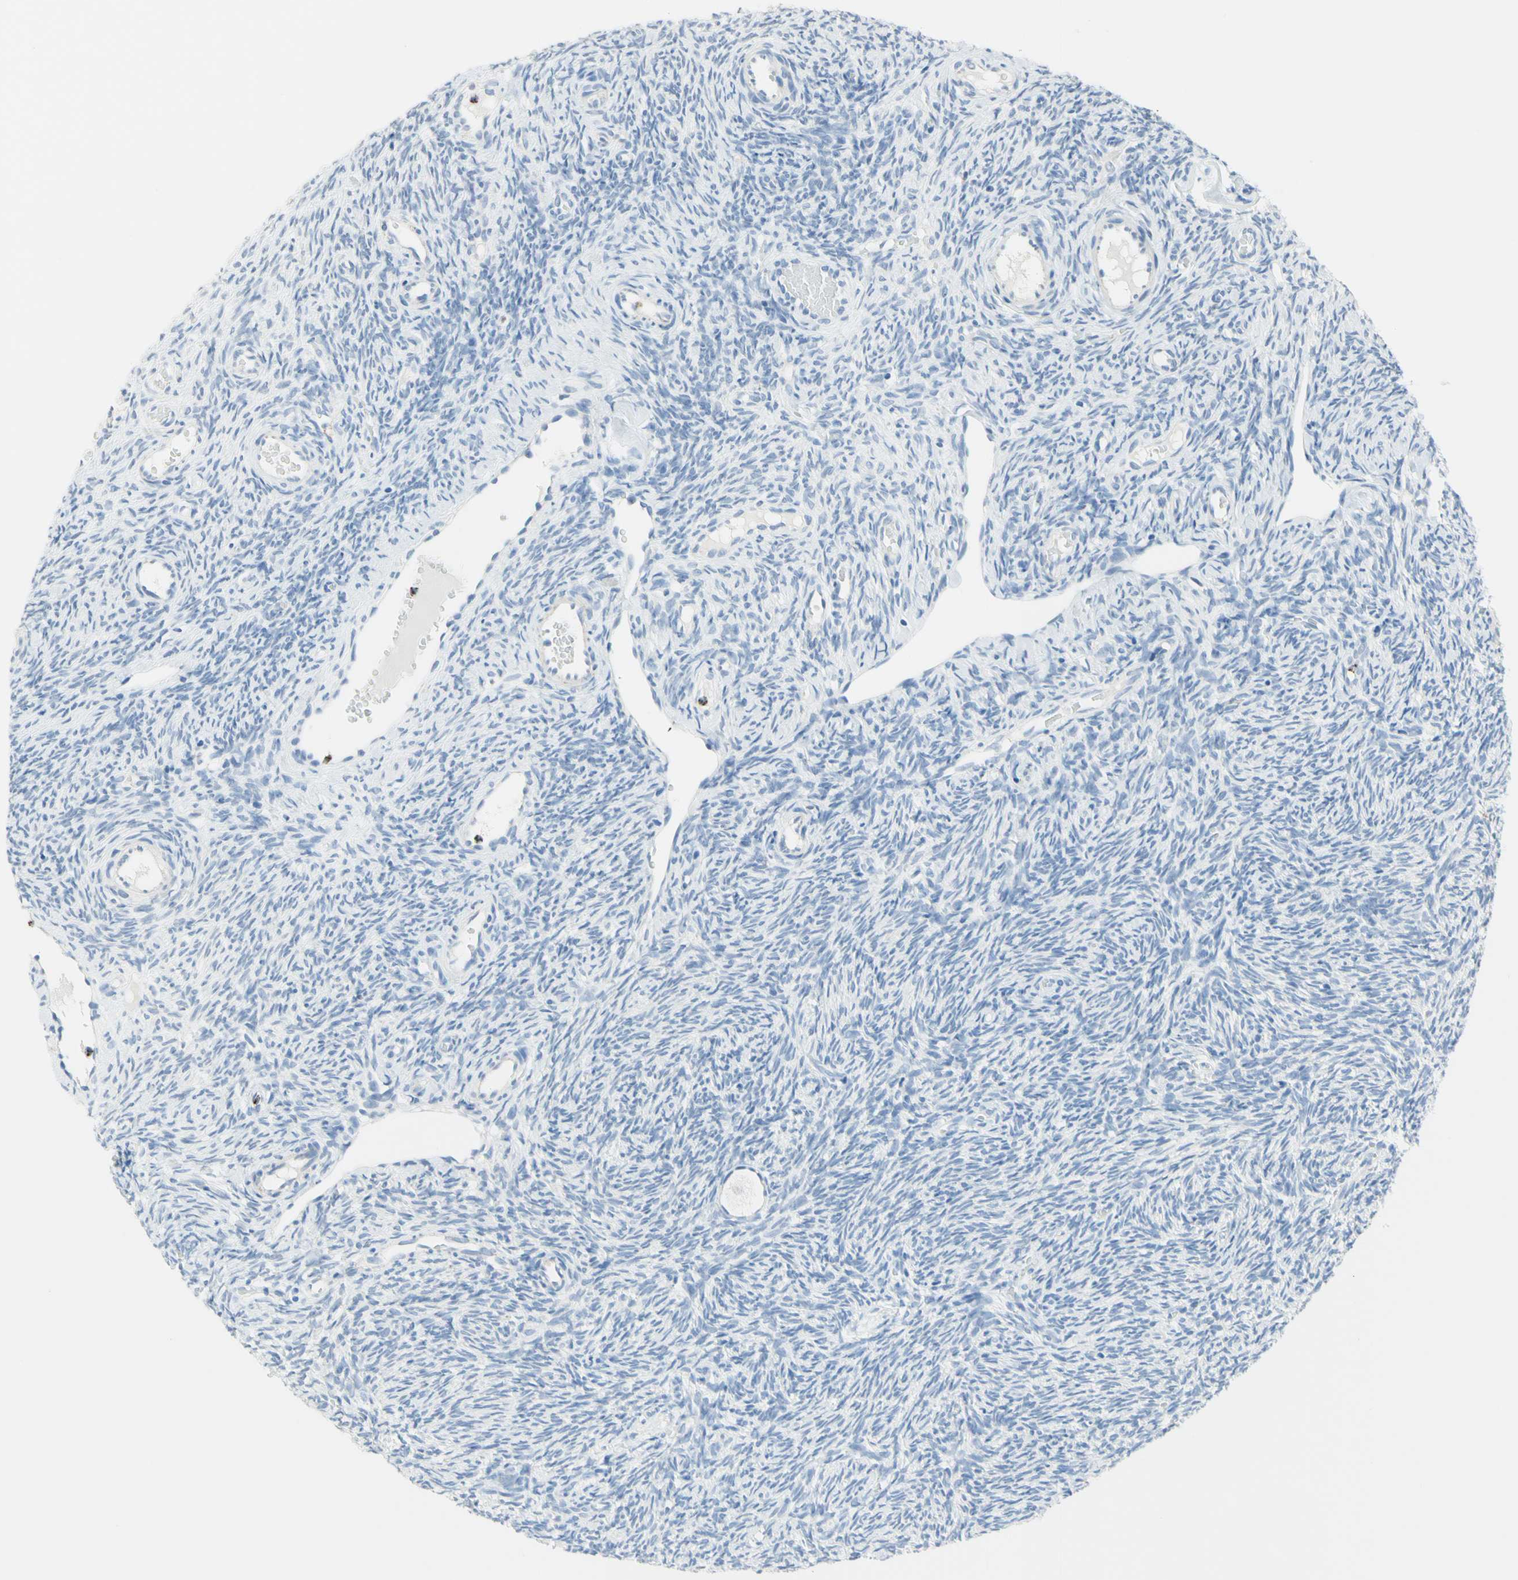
{"staining": {"intensity": "negative", "quantity": "none", "location": "none"}, "tissue": "ovary", "cell_type": "Follicle cells", "image_type": "normal", "snomed": [{"axis": "morphology", "description": "Normal tissue, NOS"}, {"axis": "topography", "description": "Ovary"}], "caption": "Ovary stained for a protein using IHC reveals no expression follicle cells.", "gene": "CYSLTR1", "patient": {"sex": "female", "age": 35}}